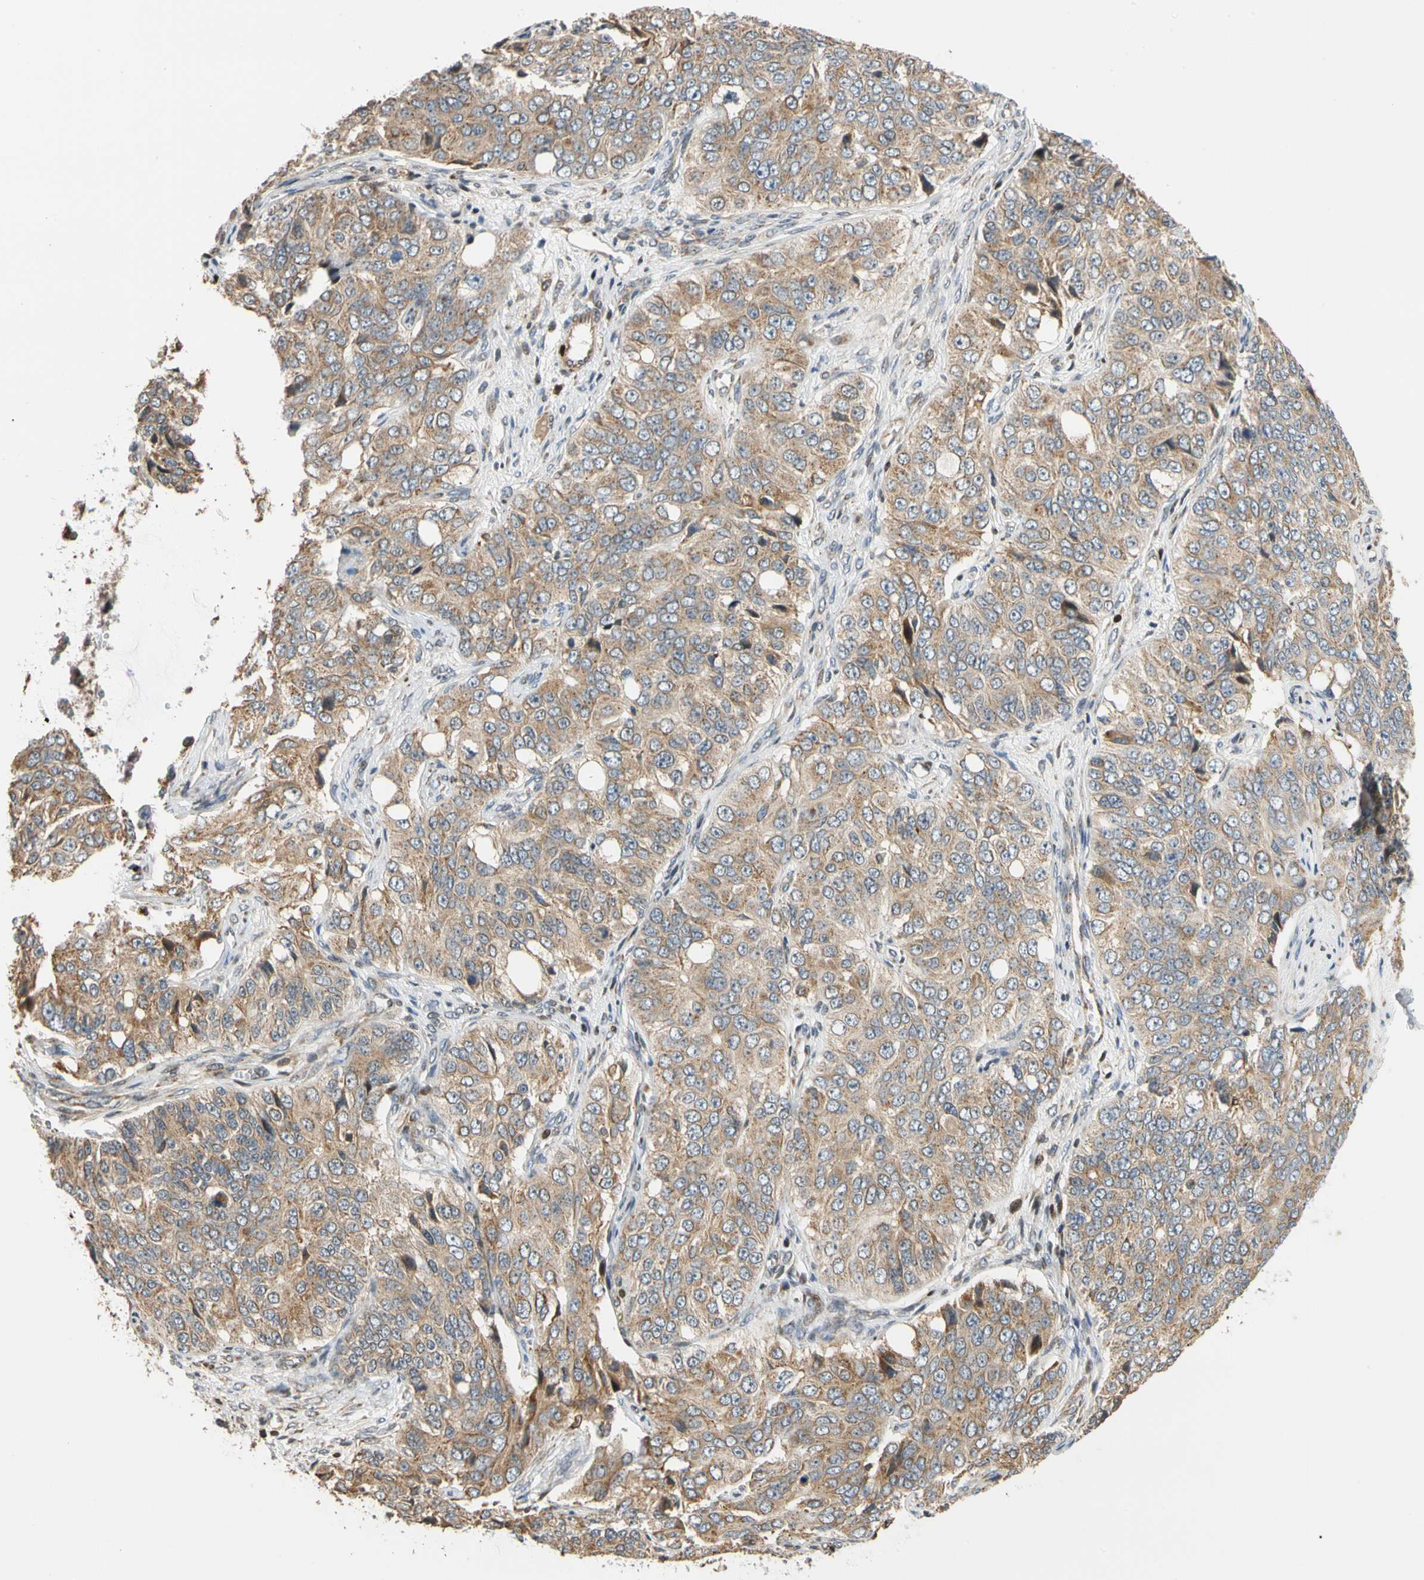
{"staining": {"intensity": "moderate", "quantity": ">75%", "location": "cytoplasmic/membranous"}, "tissue": "ovarian cancer", "cell_type": "Tumor cells", "image_type": "cancer", "snomed": [{"axis": "morphology", "description": "Carcinoma, endometroid"}, {"axis": "topography", "description": "Ovary"}], "caption": "A brown stain shows moderate cytoplasmic/membranous positivity of a protein in ovarian endometroid carcinoma tumor cells. Using DAB (3,3'-diaminobenzidine) (brown) and hematoxylin (blue) stains, captured at high magnification using brightfield microscopy.", "gene": "IP6K2", "patient": {"sex": "female", "age": 51}}